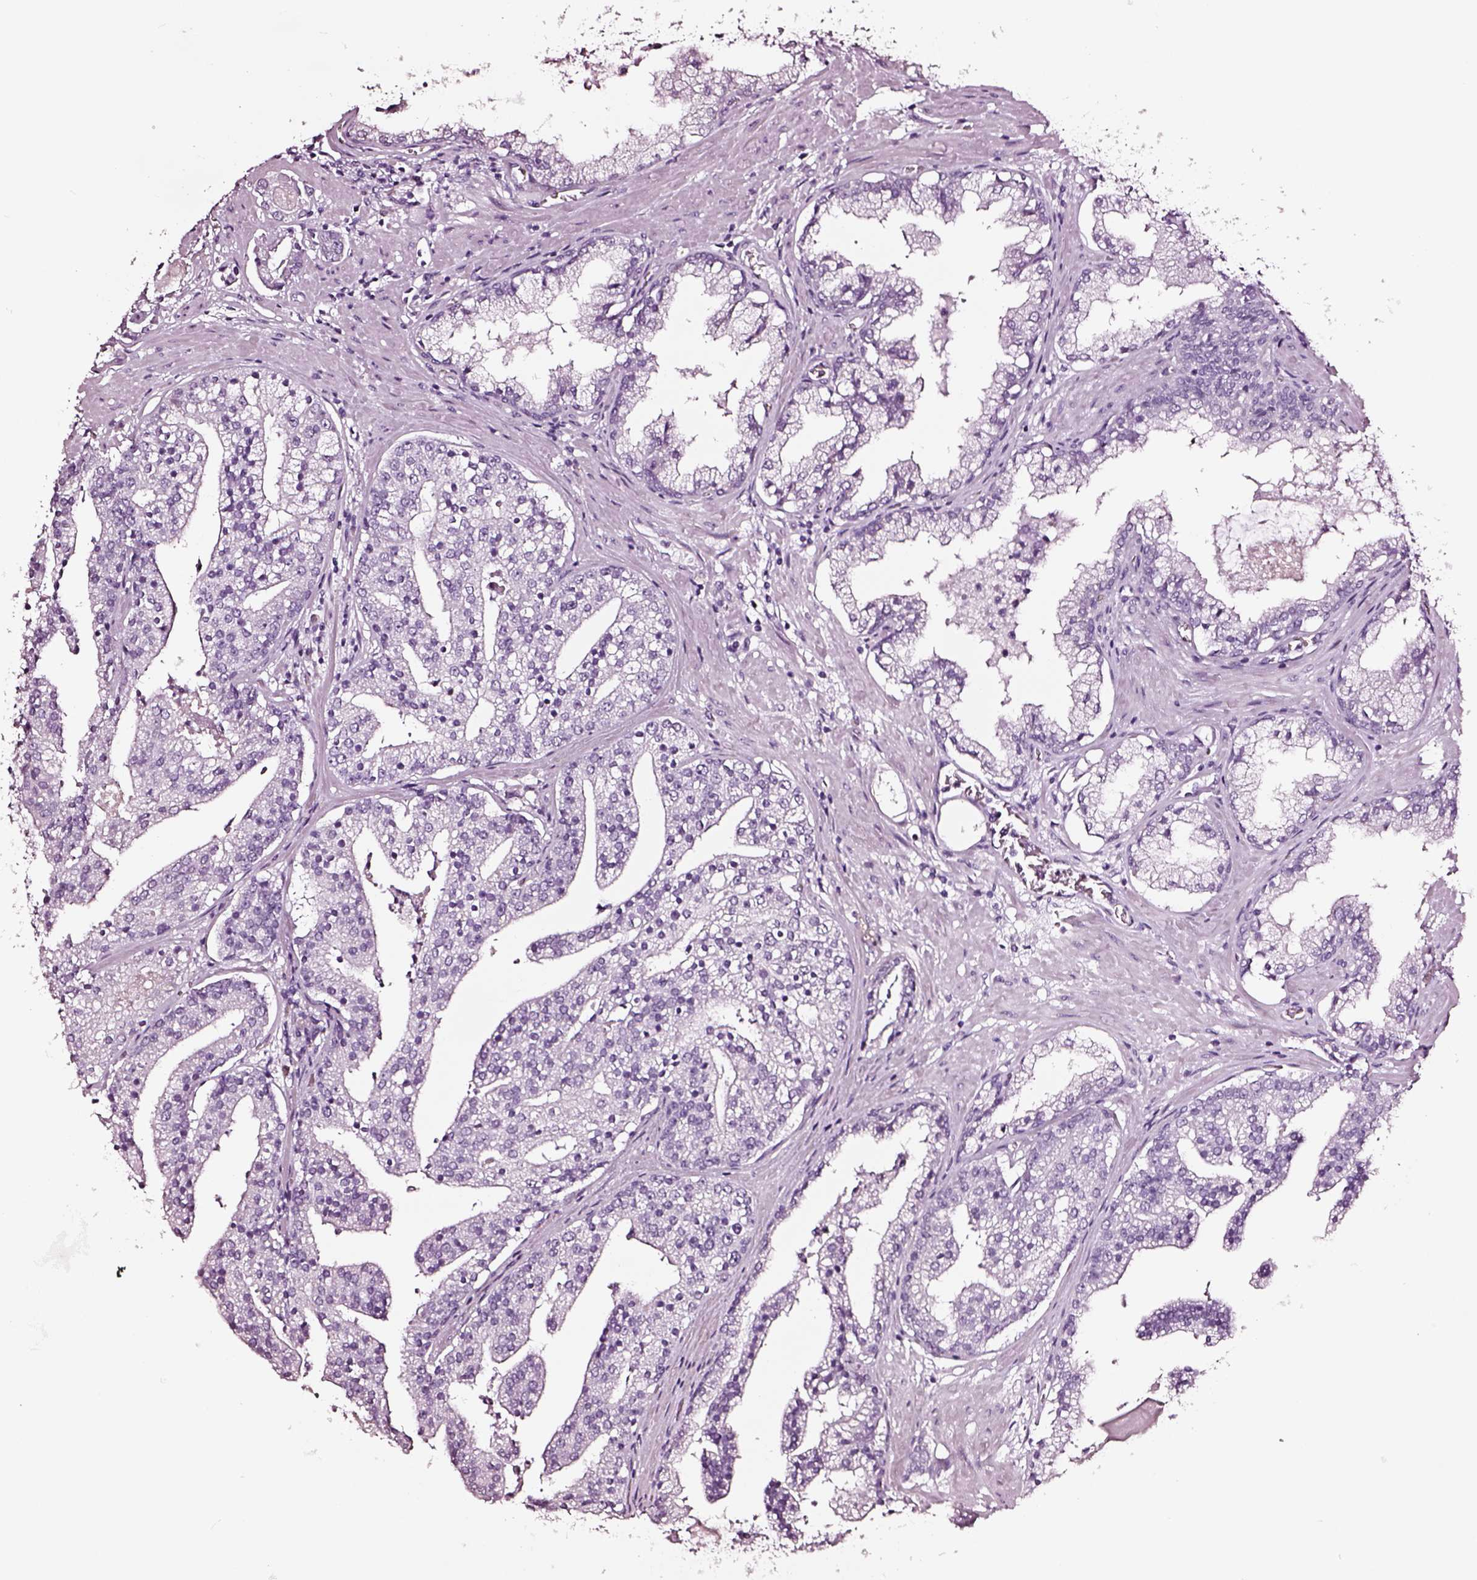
{"staining": {"intensity": "negative", "quantity": "none", "location": "none"}, "tissue": "prostate cancer", "cell_type": "Tumor cells", "image_type": "cancer", "snomed": [{"axis": "morphology", "description": "Adenocarcinoma, NOS"}, {"axis": "topography", "description": "Prostate and seminal vesicle, NOS"}, {"axis": "topography", "description": "Prostate"}], "caption": "This is a image of IHC staining of adenocarcinoma (prostate), which shows no expression in tumor cells. The staining was performed using DAB (3,3'-diaminobenzidine) to visualize the protein expression in brown, while the nuclei were stained in blue with hematoxylin (Magnification: 20x).", "gene": "DPEP1", "patient": {"sex": "male", "age": 44}}